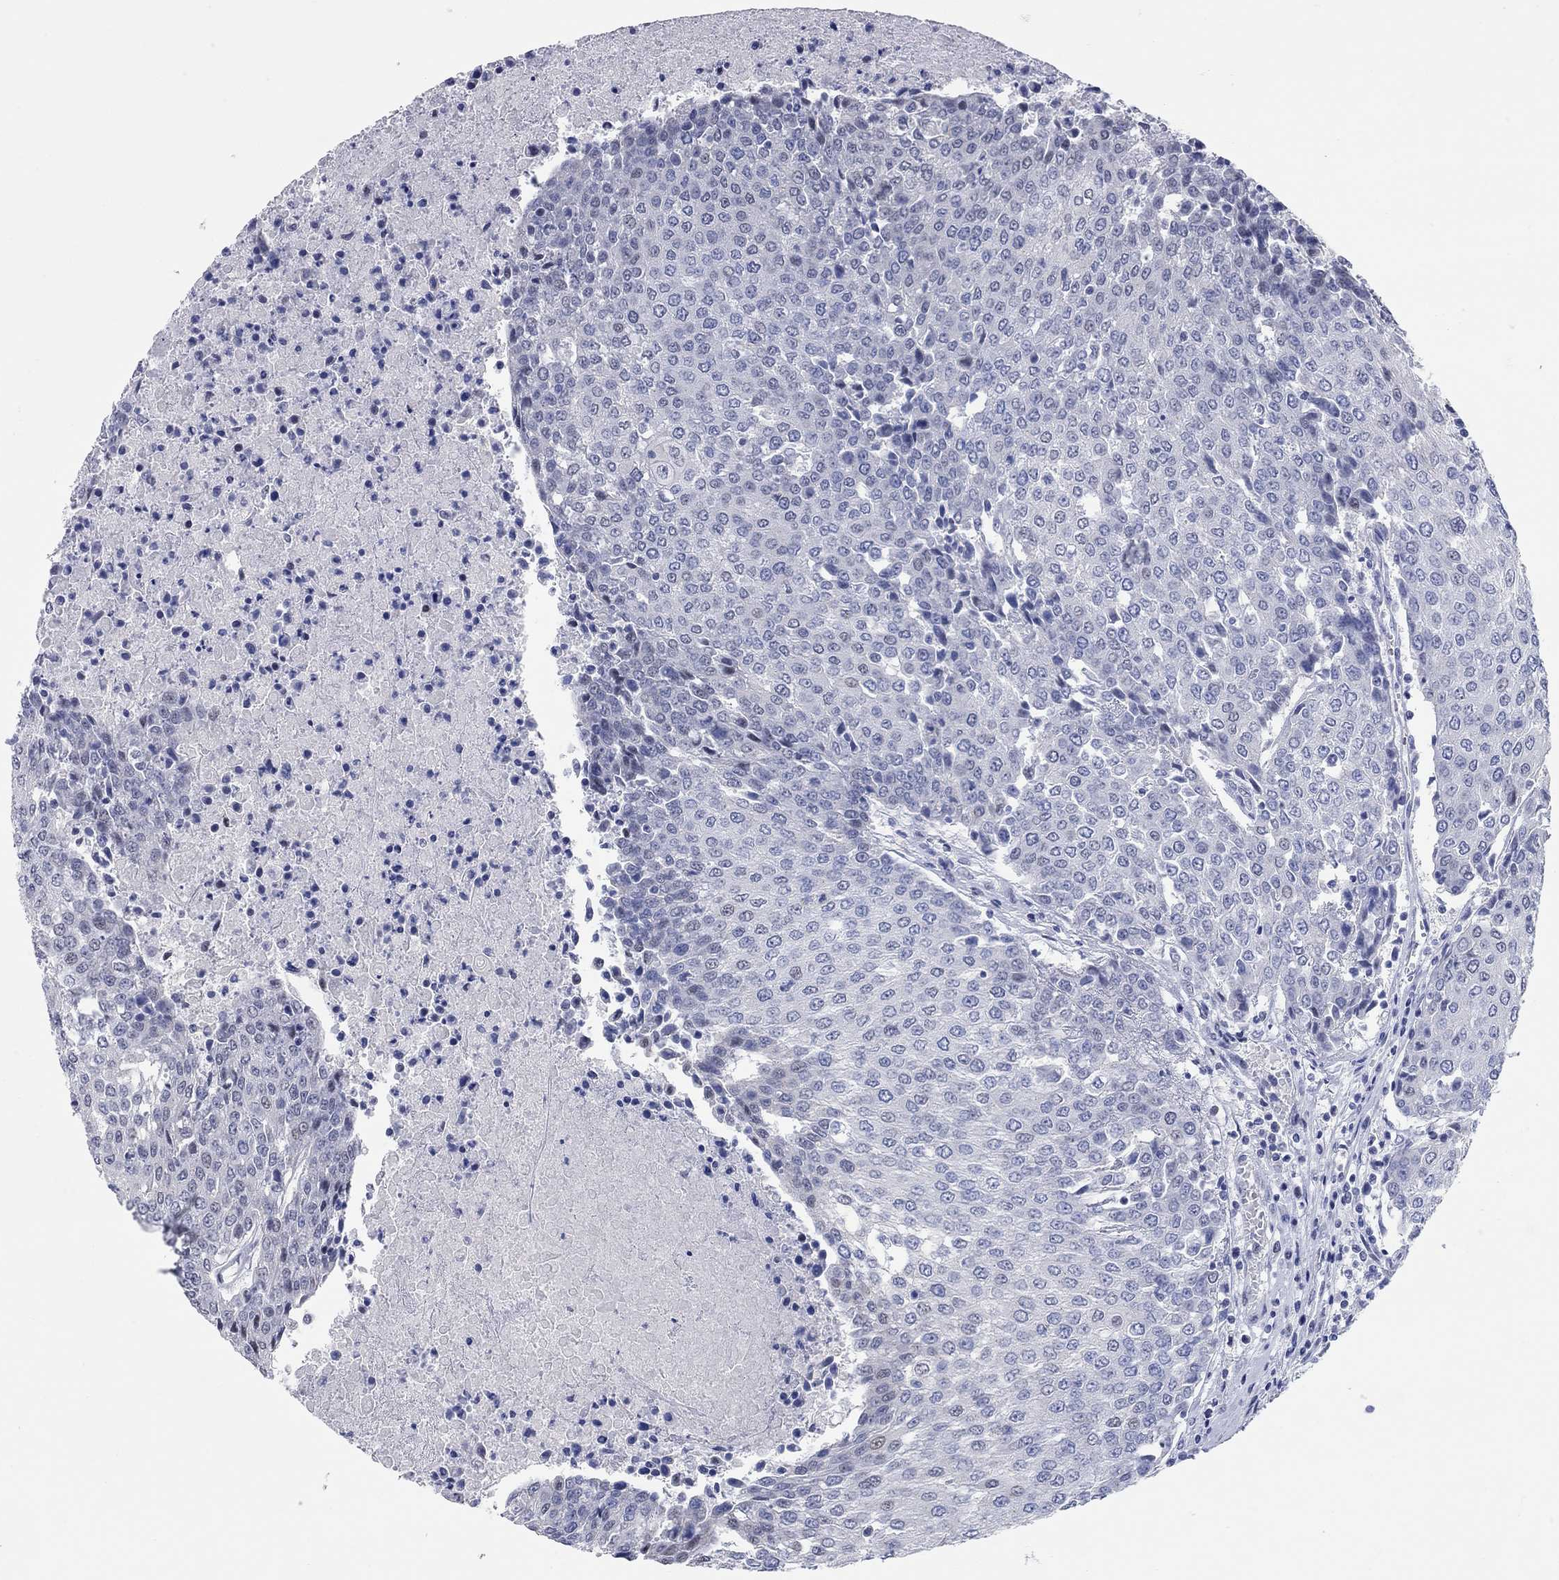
{"staining": {"intensity": "negative", "quantity": "none", "location": "none"}, "tissue": "urothelial cancer", "cell_type": "Tumor cells", "image_type": "cancer", "snomed": [{"axis": "morphology", "description": "Urothelial carcinoma, High grade"}, {"axis": "topography", "description": "Urinary bladder"}], "caption": "Protein analysis of urothelial carcinoma (high-grade) displays no significant staining in tumor cells.", "gene": "WASF3", "patient": {"sex": "female", "age": 85}}